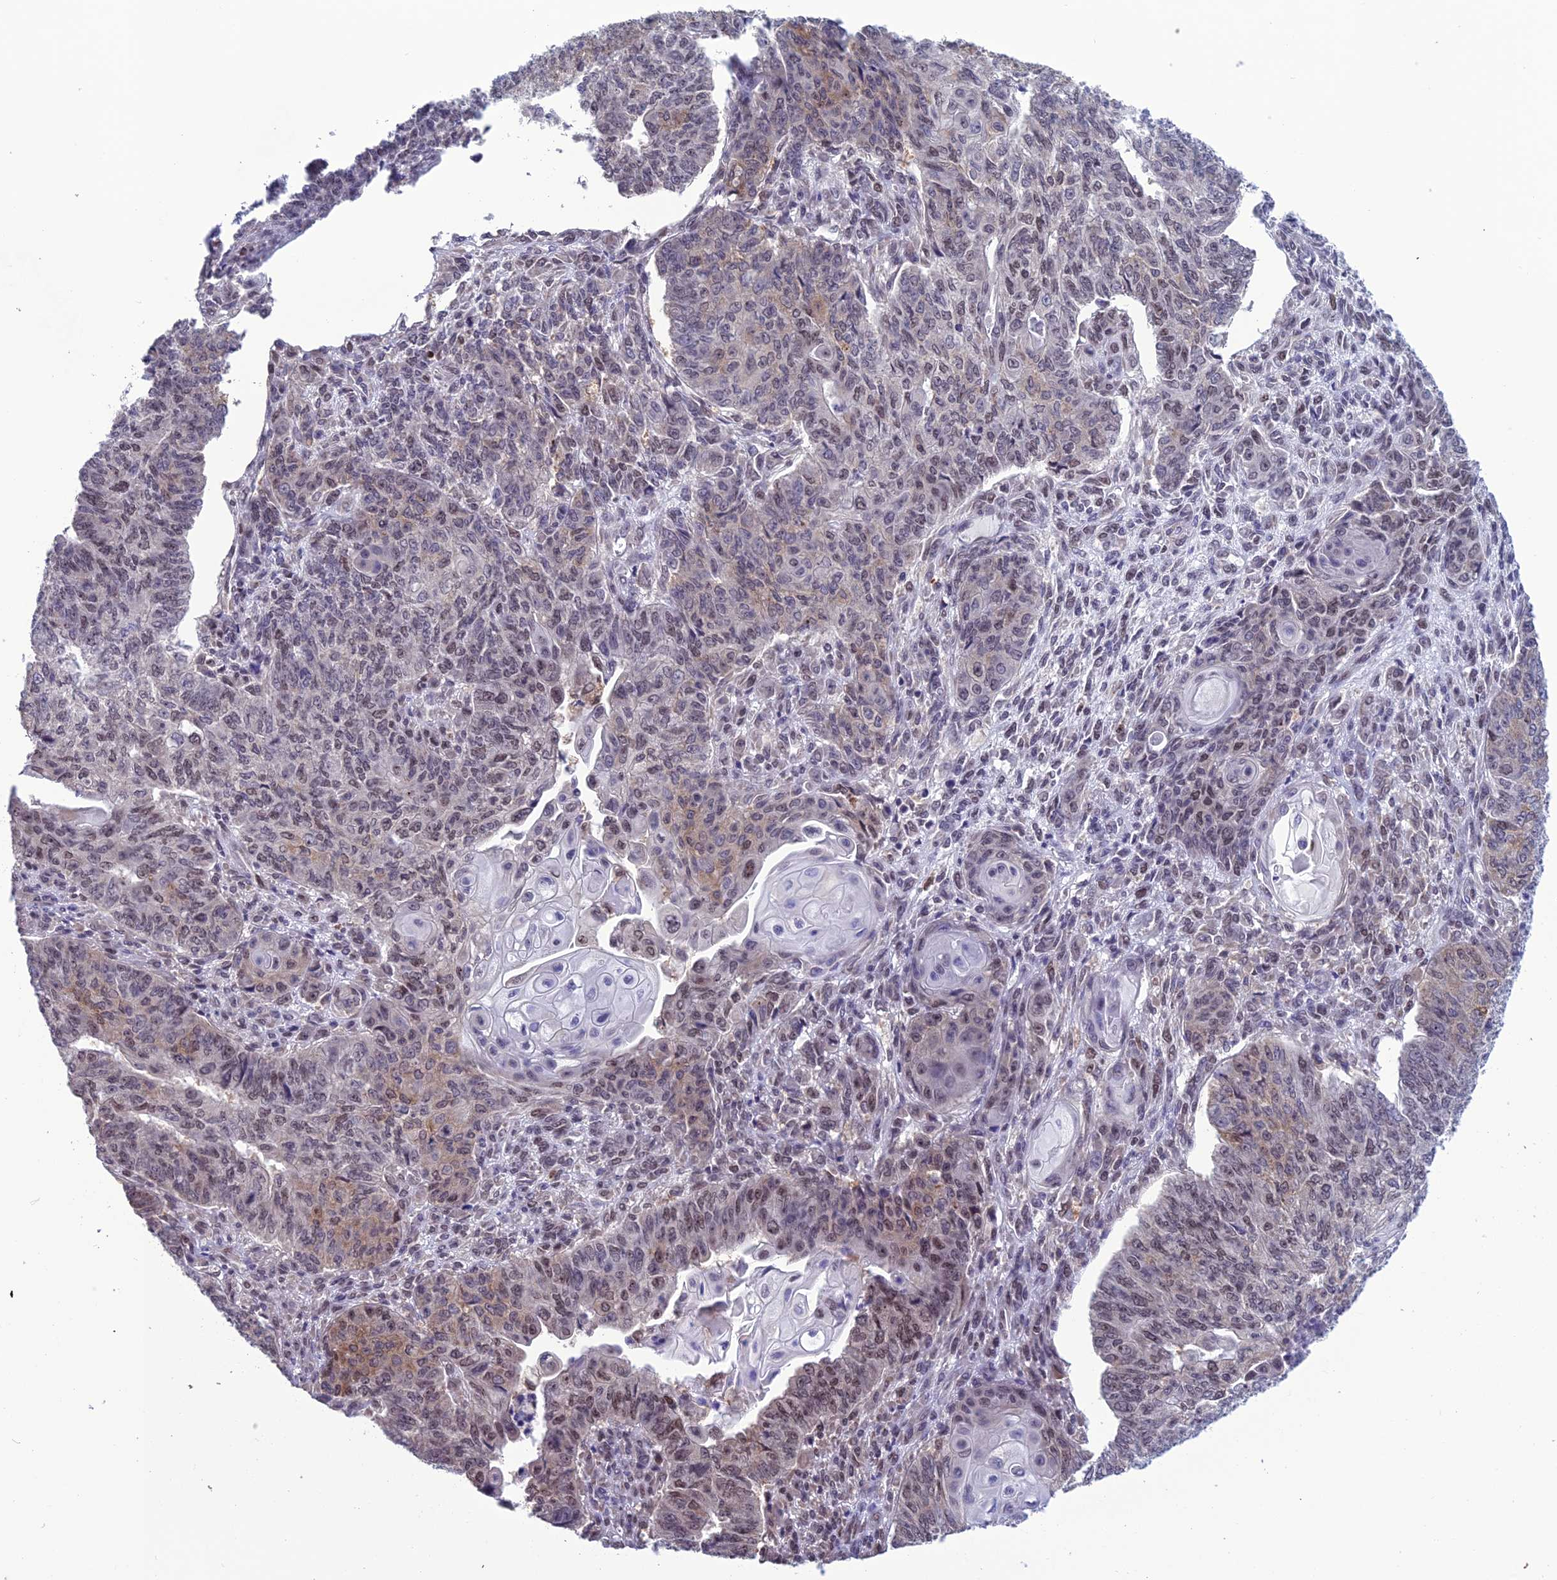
{"staining": {"intensity": "weak", "quantity": "<25%", "location": "cytoplasmic/membranous,nuclear"}, "tissue": "endometrial cancer", "cell_type": "Tumor cells", "image_type": "cancer", "snomed": [{"axis": "morphology", "description": "Adenocarcinoma, NOS"}, {"axis": "topography", "description": "Endometrium"}], "caption": "This is an immunohistochemistry (IHC) histopathology image of human adenocarcinoma (endometrial). There is no positivity in tumor cells.", "gene": "MIS12", "patient": {"sex": "female", "age": 32}}